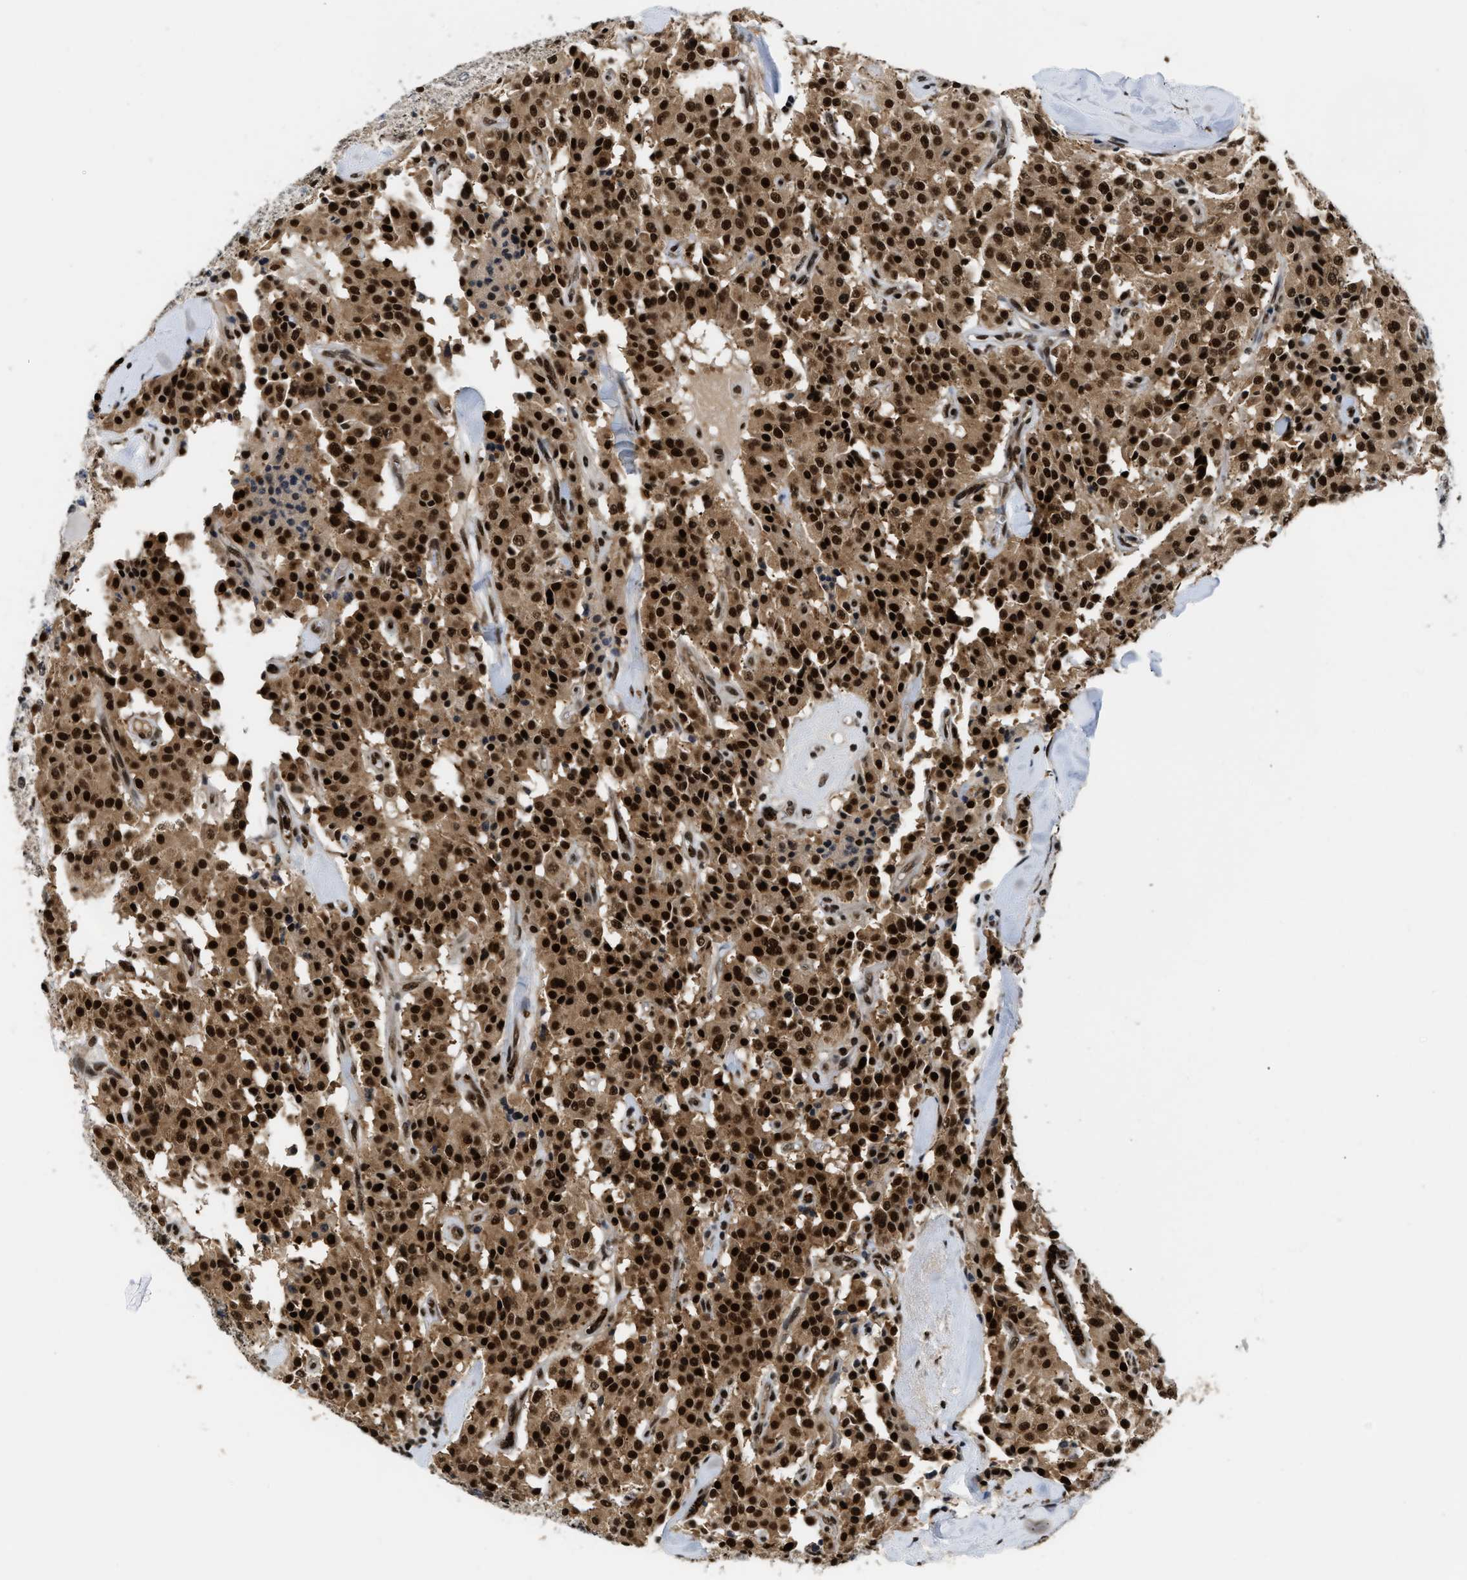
{"staining": {"intensity": "strong", "quantity": ">75%", "location": "cytoplasmic/membranous,nuclear"}, "tissue": "carcinoid", "cell_type": "Tumor cells", "image_type": "cancer", "snomed": [{"axis": "morphology", "description": "Carcinoid, malignant, NOS"}, {"axis": "topography", "description": "Lung"}], "caption": "The photomicrograph displays staining of malignant carcinoid, revealing strong cytoplasmic/membranous and nuclear protein expression (brown color) within tumor cells. Immunohistochemistry stains the protein of interest in brown and the nuclei are stained blue.", "gene": "CCNDBP1", "patient": {"sex": "male", "age": 30}}